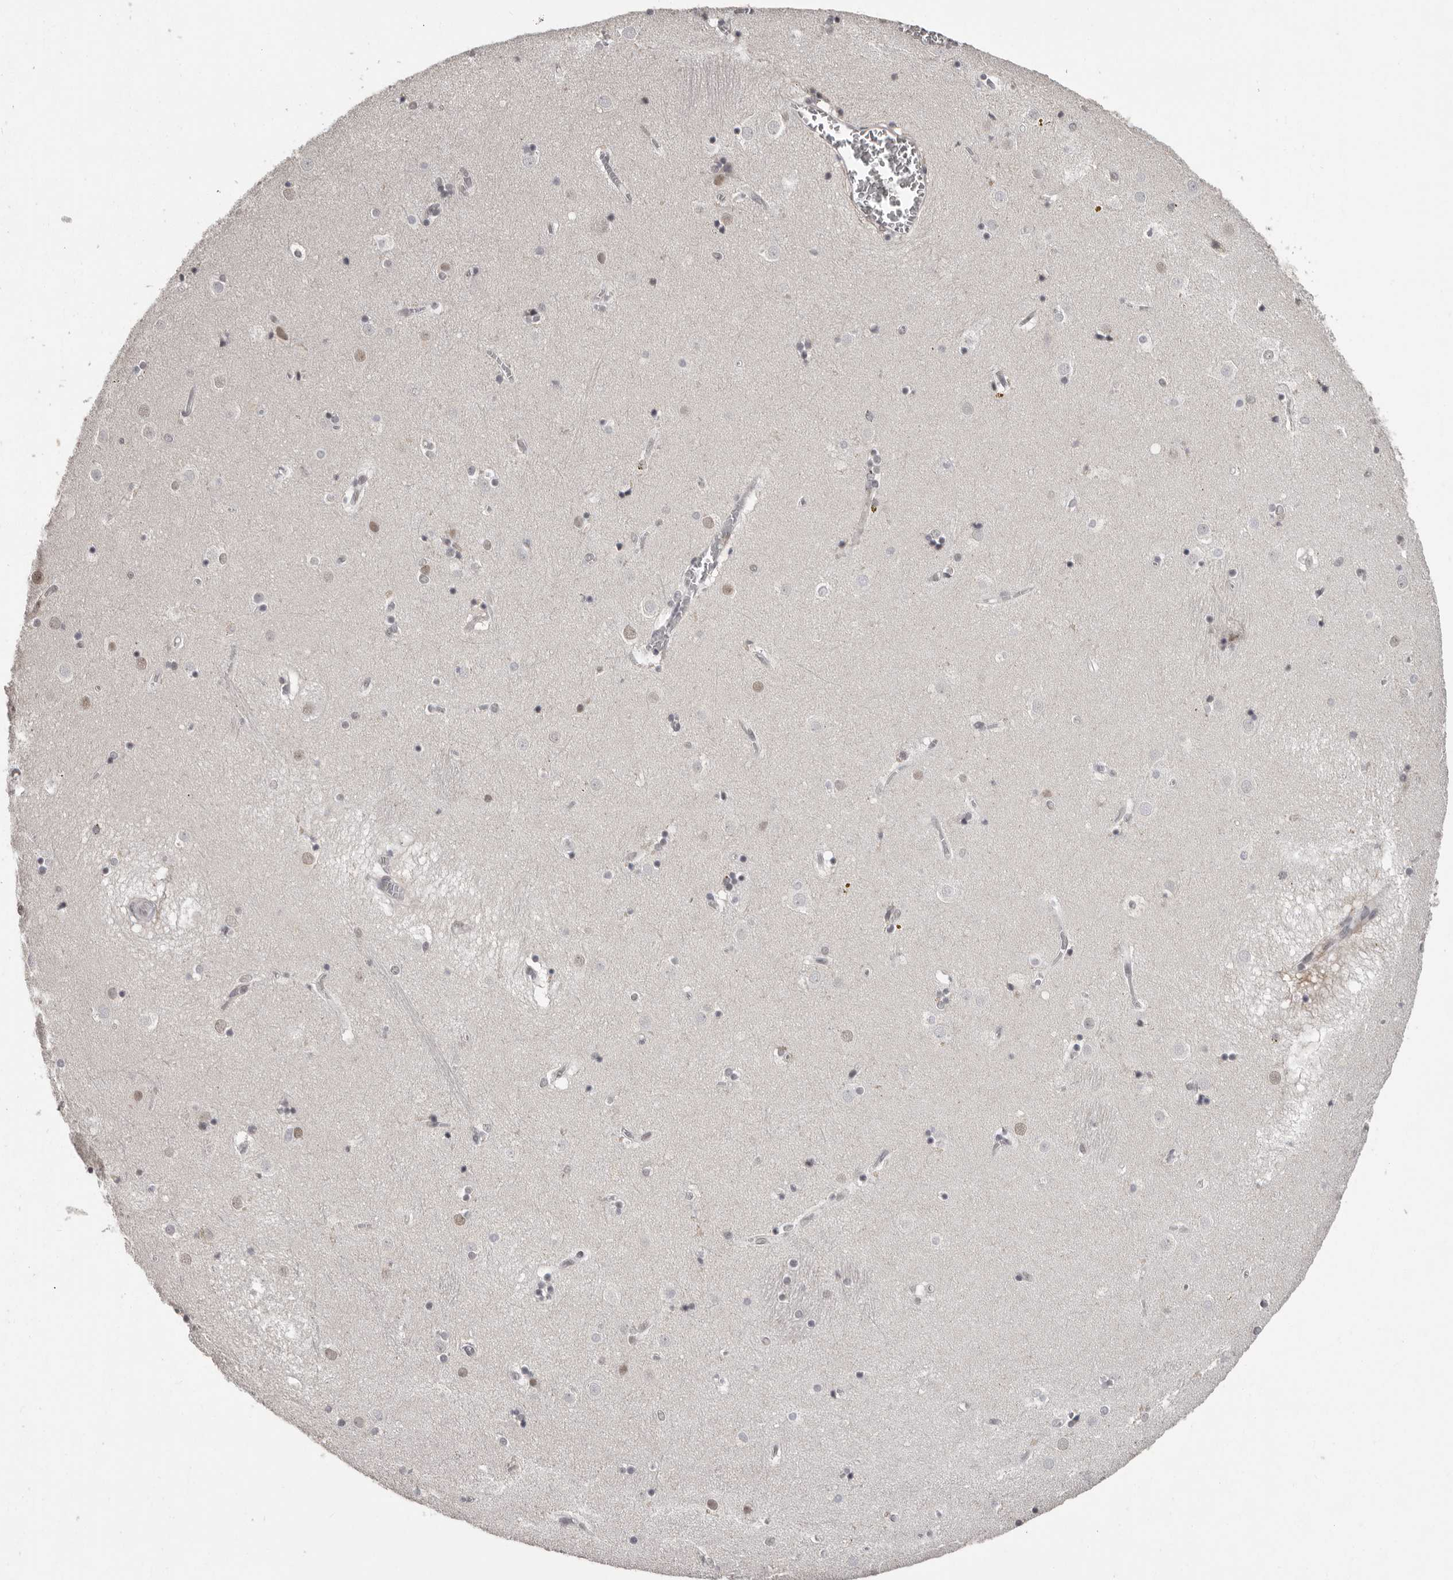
{"staining": {"intensity": "weak", "quantity": "<25%", "location": "nuclear"}, "tissue": "caudate", "cell_type": "Glial cells", "image_type": "normal", "snomed": [{"axis": "morphology", "description": "Normal tissue, NOS"}, {"axis": "topography", "description": "Lateral ventricle wall"}], "caption": "This is an immunohistochemistry histopathology image of unremarkable human caudate. There is no expression in glial cells.", "gene": "SRCAP", "patient": {"sex": "male", "age": 70}}